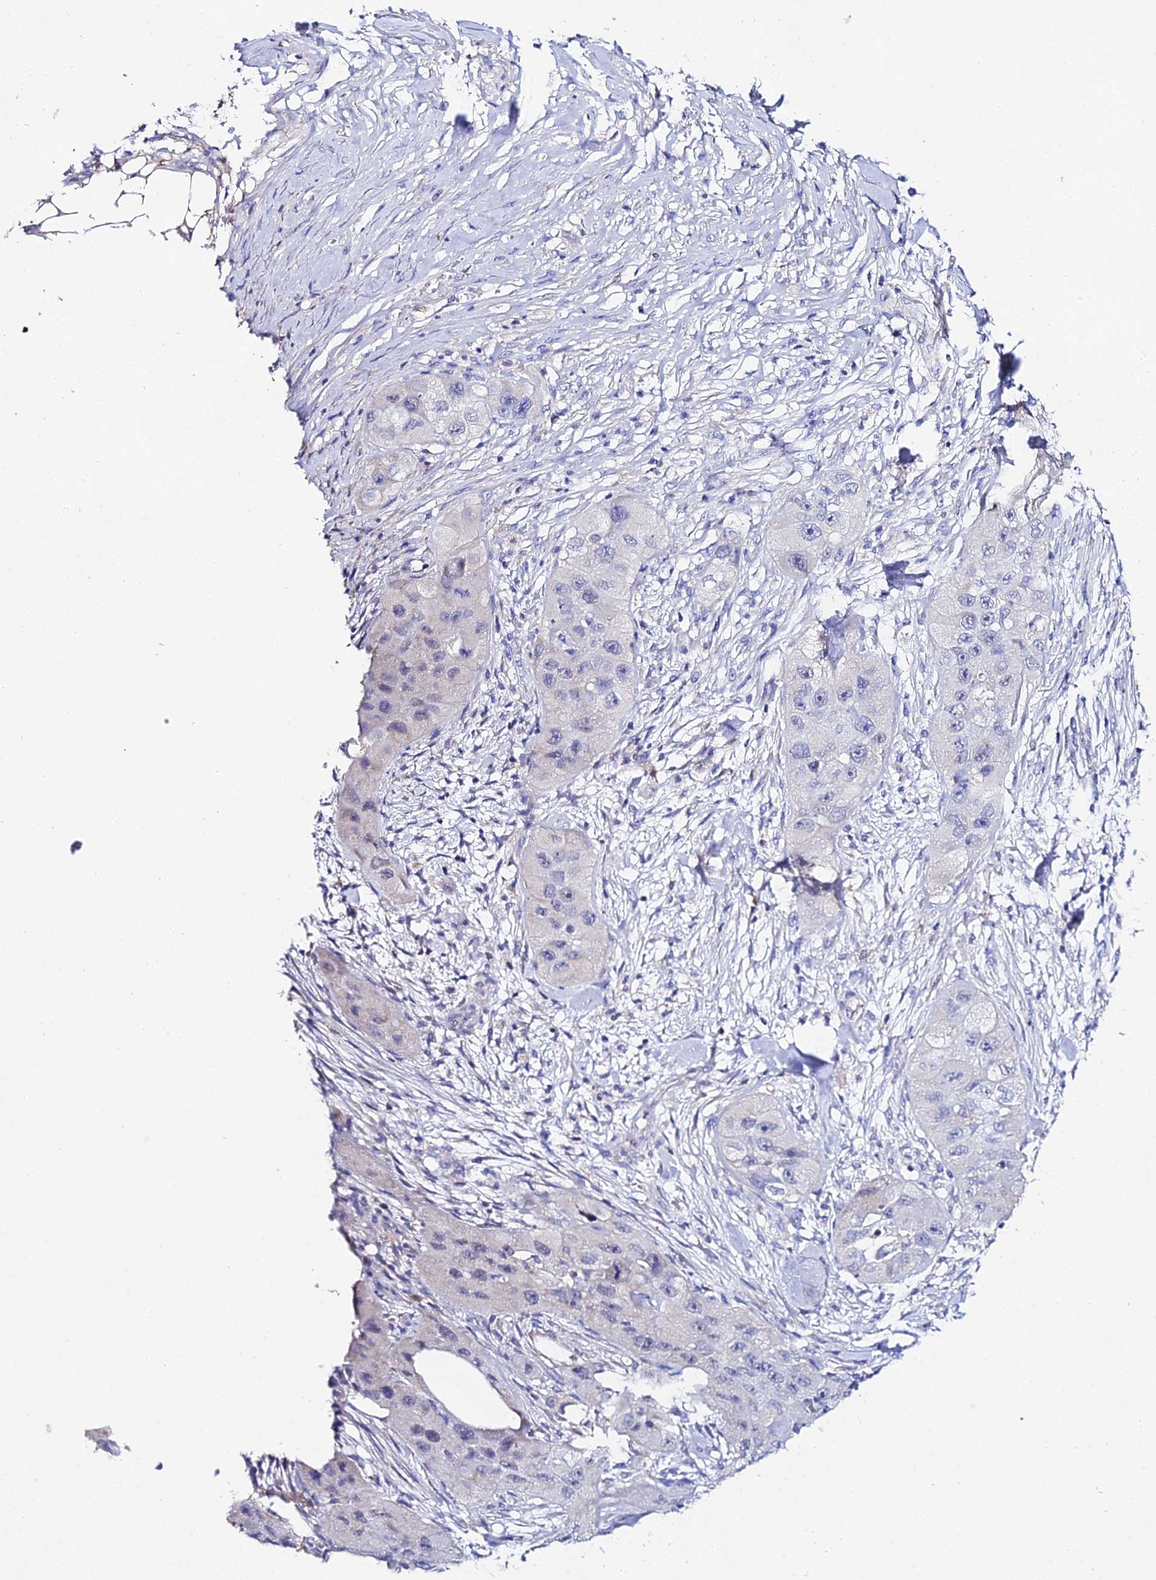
{"staining": {"intensity": "negative", "quantity": "none", "location": "none"}, "tissue": "skin cancer", "cell_type": "Tumor cells", "image_type": "cancer", "snomed": [{"axis": "morphology", "description": "Squamous cell carcinoma, NOS"}, {"axis": "topography", "description": "Skin"}, {"axis": "topography", "description": "Subcutis"}], "caption": "Human skin squamous cell carcinoma stained for a protein using immunohistochemistry (IHC) shows no positivity in tumor cells.", "gene": "PPP2R2C", "patient": {"sex": "male", "age": 73}}